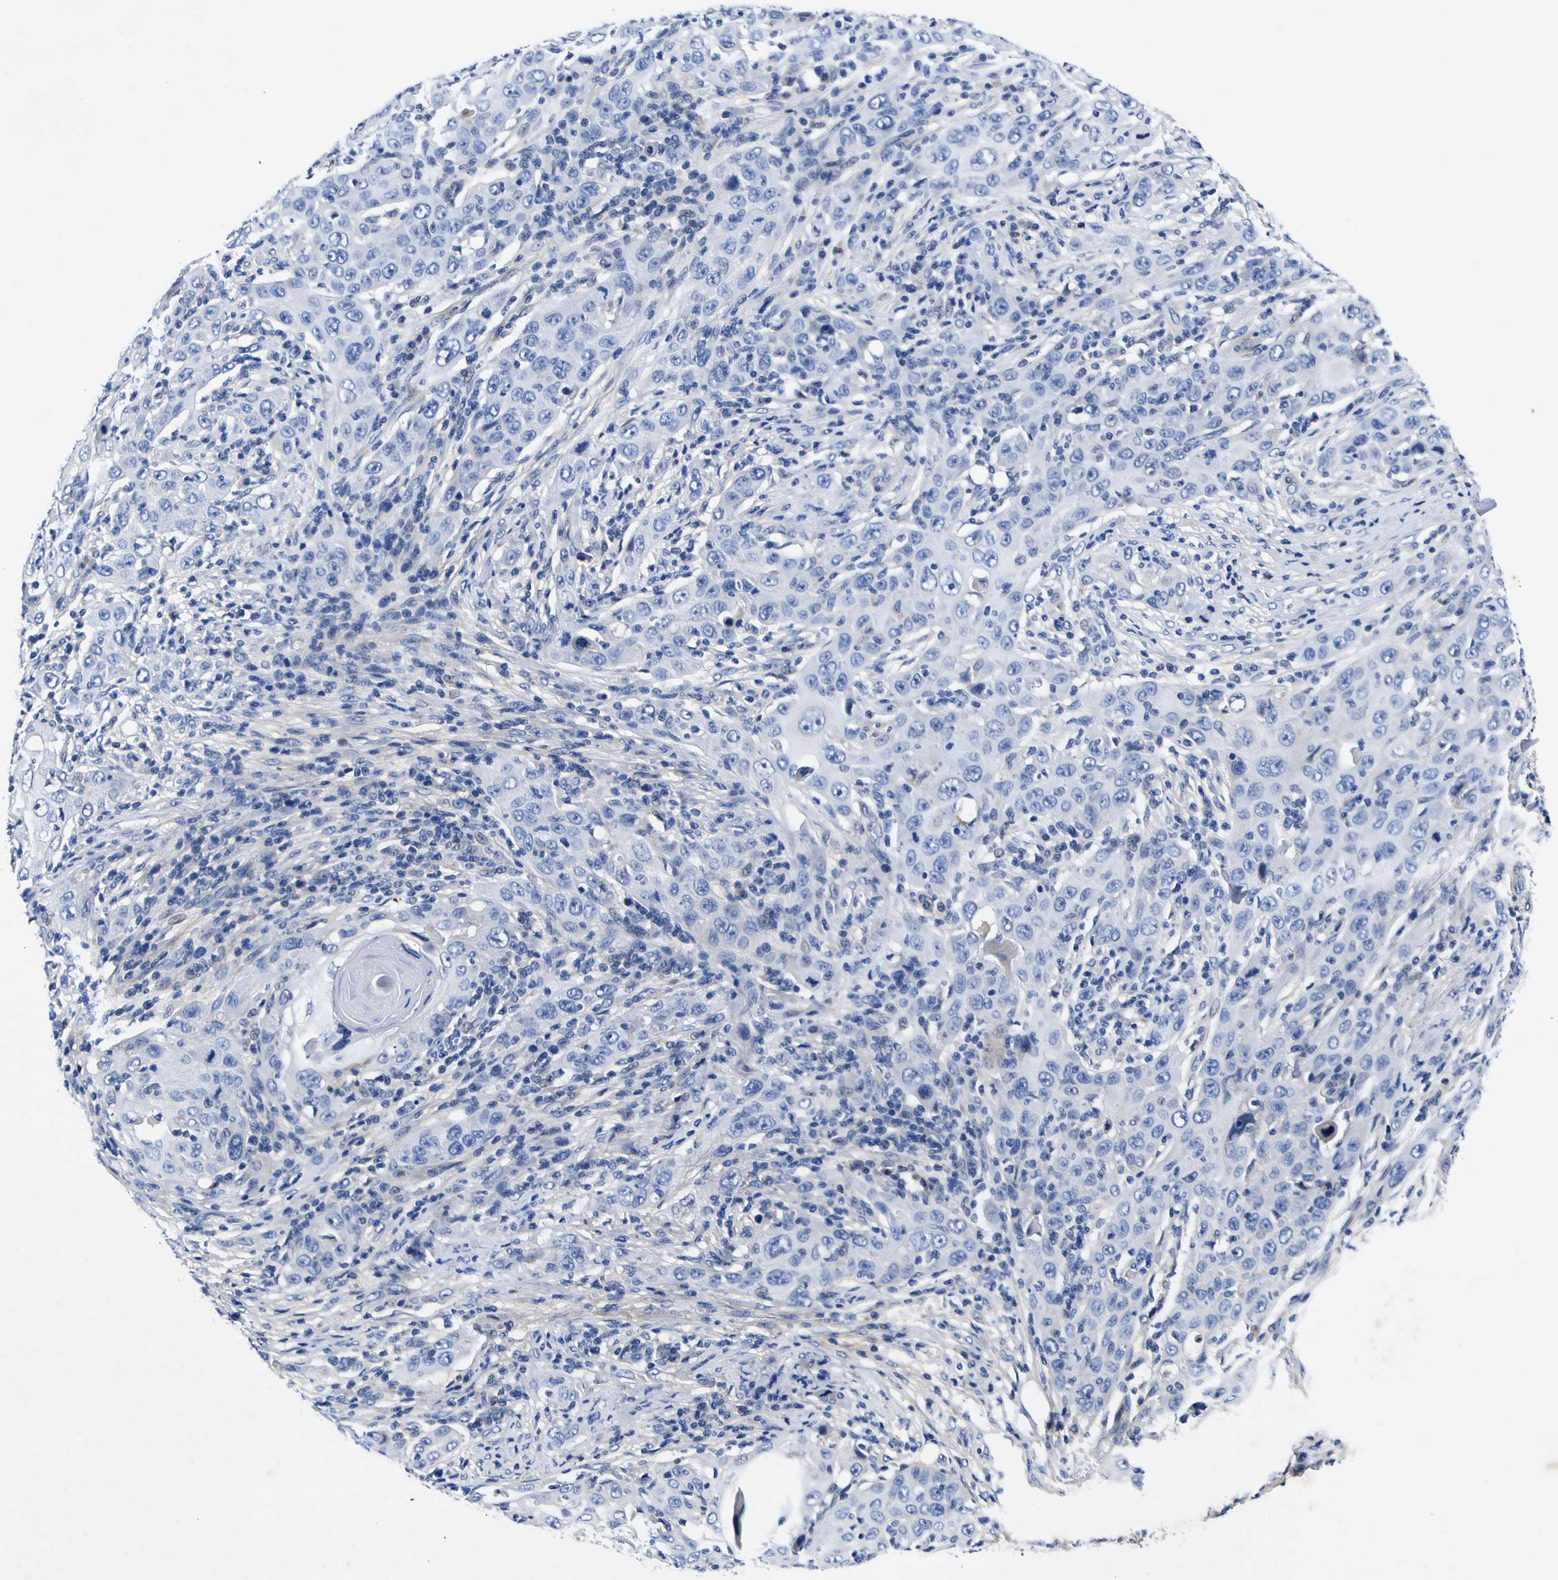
{"staining": {"intensity": "negative", "quantity": "none", "location": "none"}, "tissue": "skin cancer", "cell_type": "Tumor cells", "image_type": "cancer", "snomed": [{"axis": "morphology", "description": "Squamous cell carcinoma, NOS"}, {"axis": "topography", "description": "Skin"}], "caption": "Histopathology image shows no significant protein expression in tumor cells of squamous cell carcinoma (skin).", "gene": "VASN", "patient": {"sex": "female", "age": 88}}